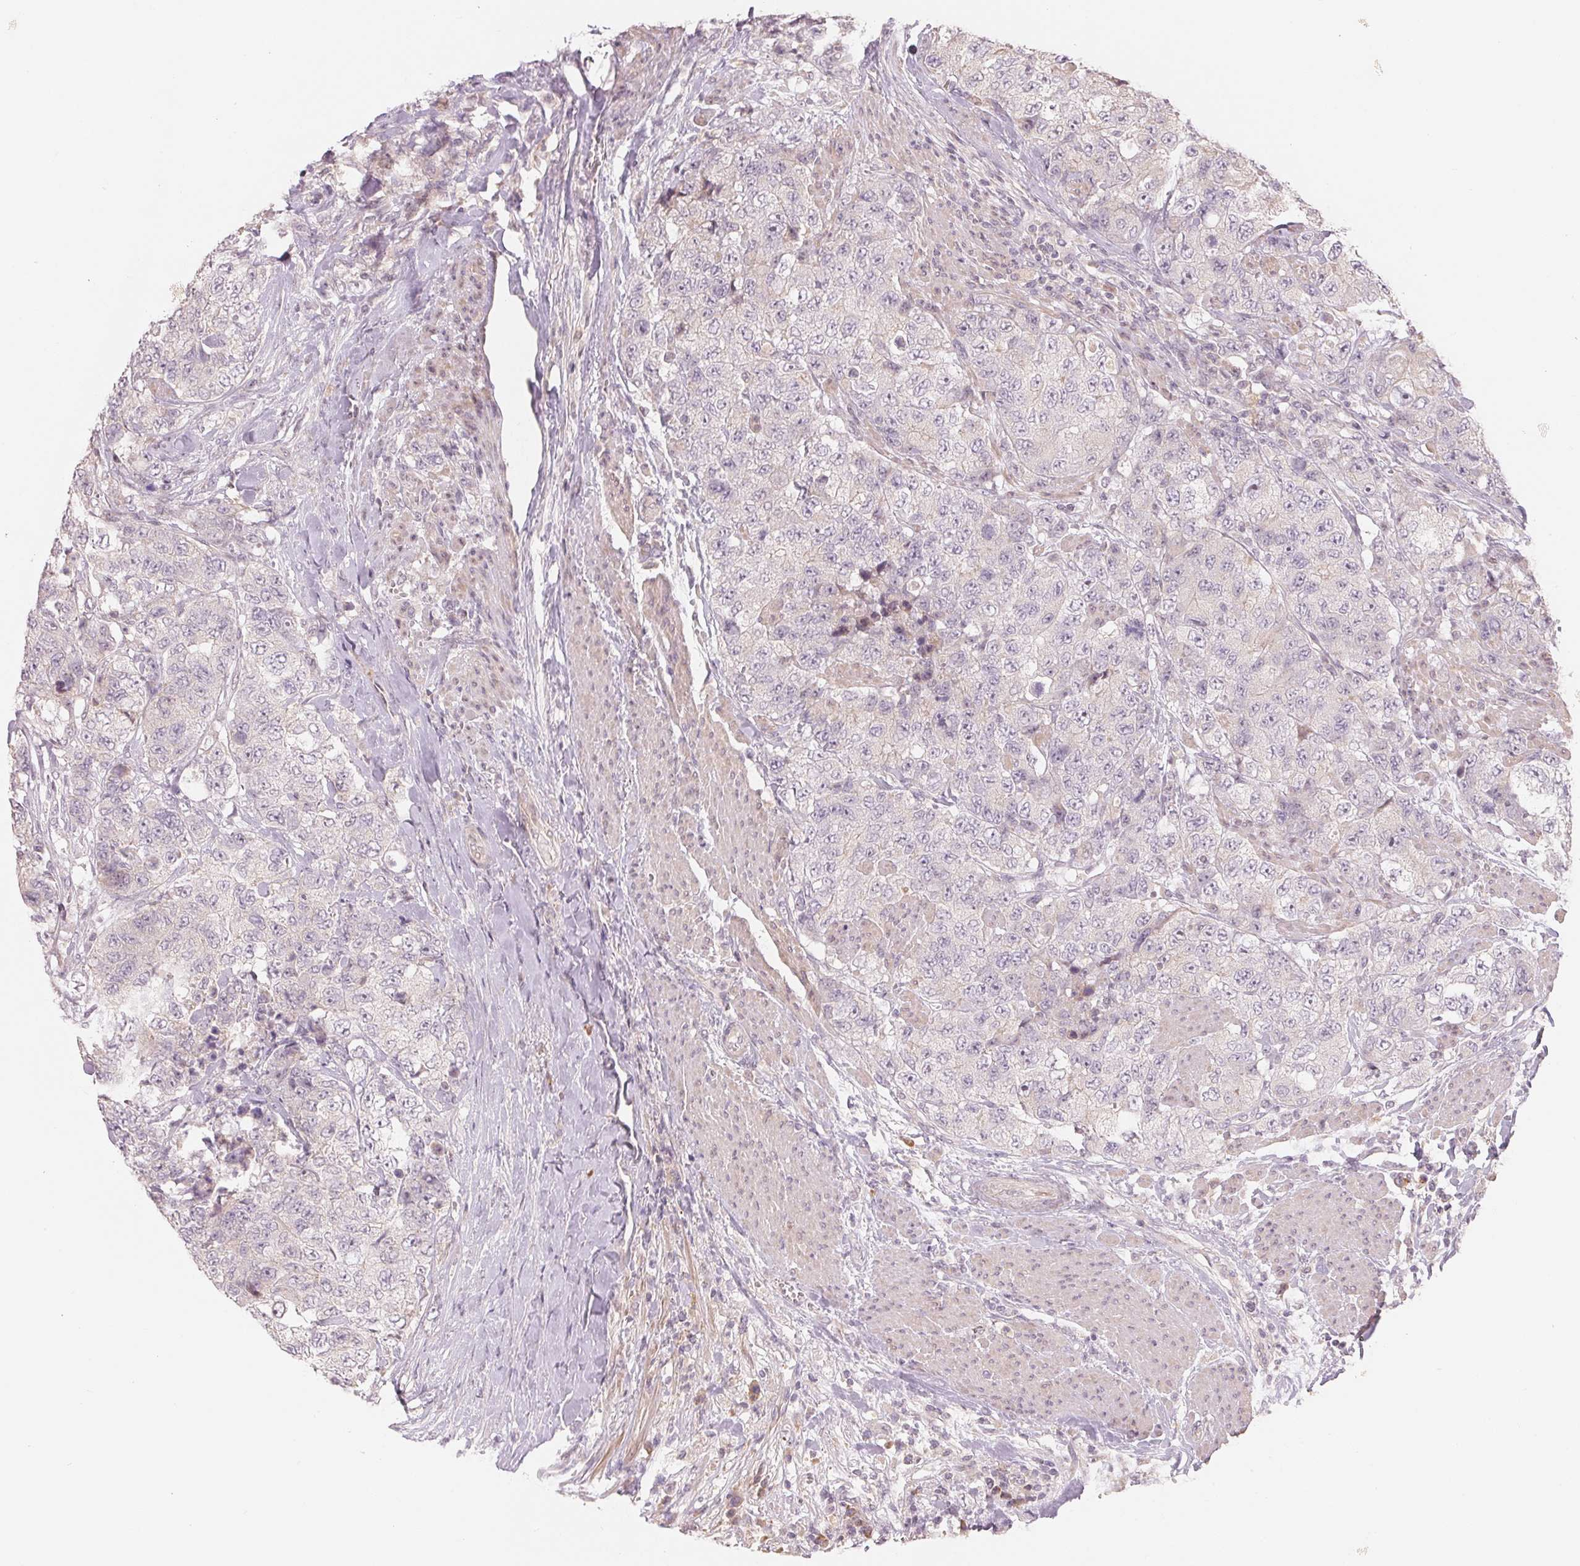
{"staining": {"intensity": "negative", "quantity": "none", "location": "none"}, "tissue": "urothelial cancer", "cell_type": "Tumor cells", "image_type": "cancer", "snomed": [{"axis": "morphology", "description": "Urothelial carcinoma, High grade"}, {"axis": "topography", "description": "Urinary bladder"}], "caption": "Immunohistochemistry (IHC) photomicrograph of neoplastic tissue: human urothelial carcinoma (high-grade) stained with DAB (3,3'-diaminobenzidine) shows no significant protein staining in tumor cells.", "gene": "DENND2C", "patient": {"sex": "female", "age": 78}}